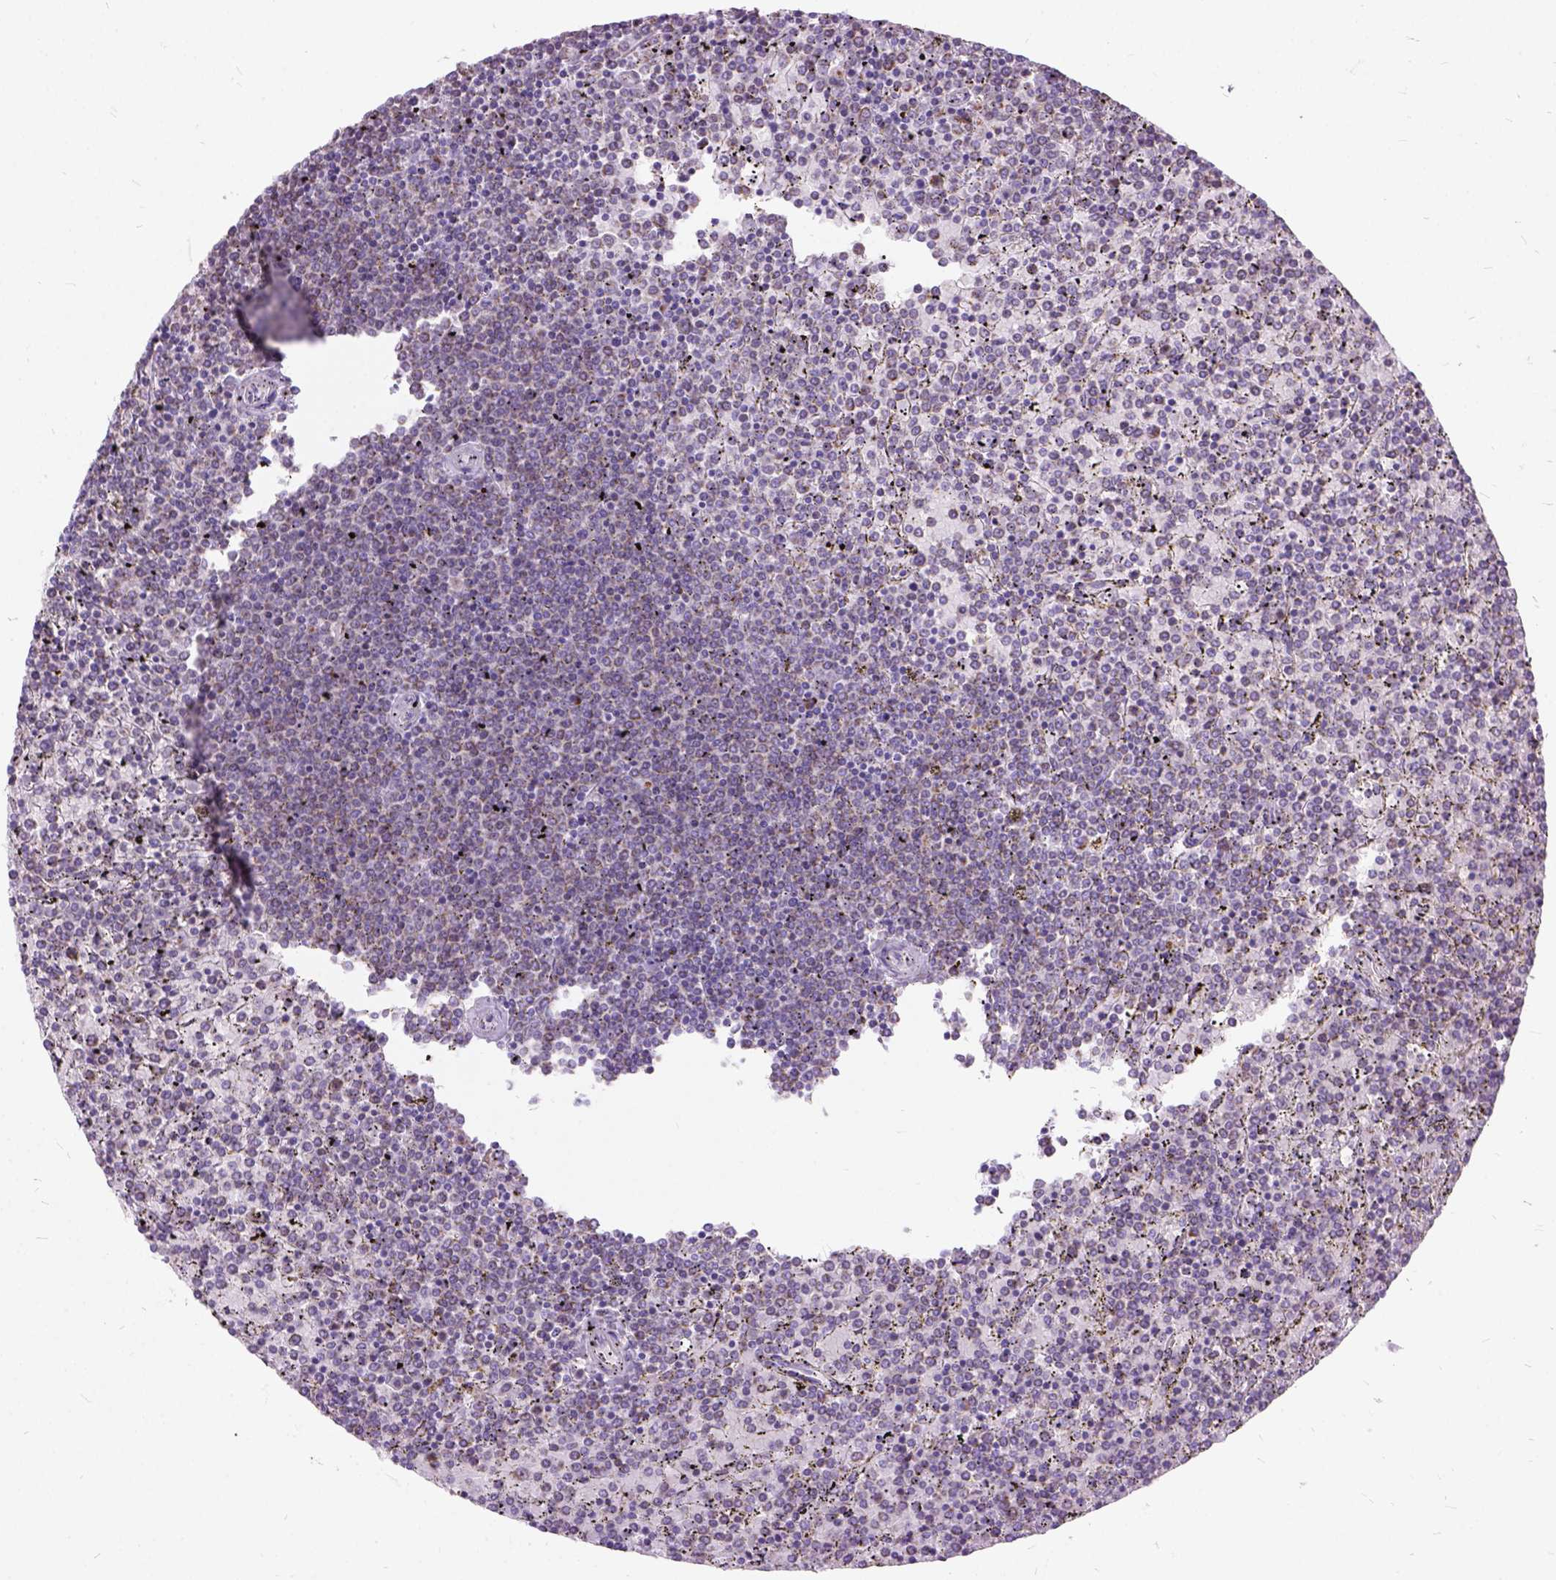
{"staining": {"intensity": "negative", "quantity": "none", "location": "none"}, "tissue": "lymphoma", "cell_type": "Tumor cells", "image_type": "cancer", "snomed": [{"axis": "morphology", "description": "Malignant lymphoma, non-Hodgkin's type, Low grade"}, {"axis": "topography", "description": "Spleen"}], "caption": "Tumor cells show no significant positivity in malignant lymphoma, non-Hodgkin's type (low-grade). The staining is performed using DAB (3,3'-diaminobenzidine) brown chromogen with nuclei counter-stained in using hematoxylin.", "gene": "CTAG2", "patient": {"sex": "female", "age": 77}}